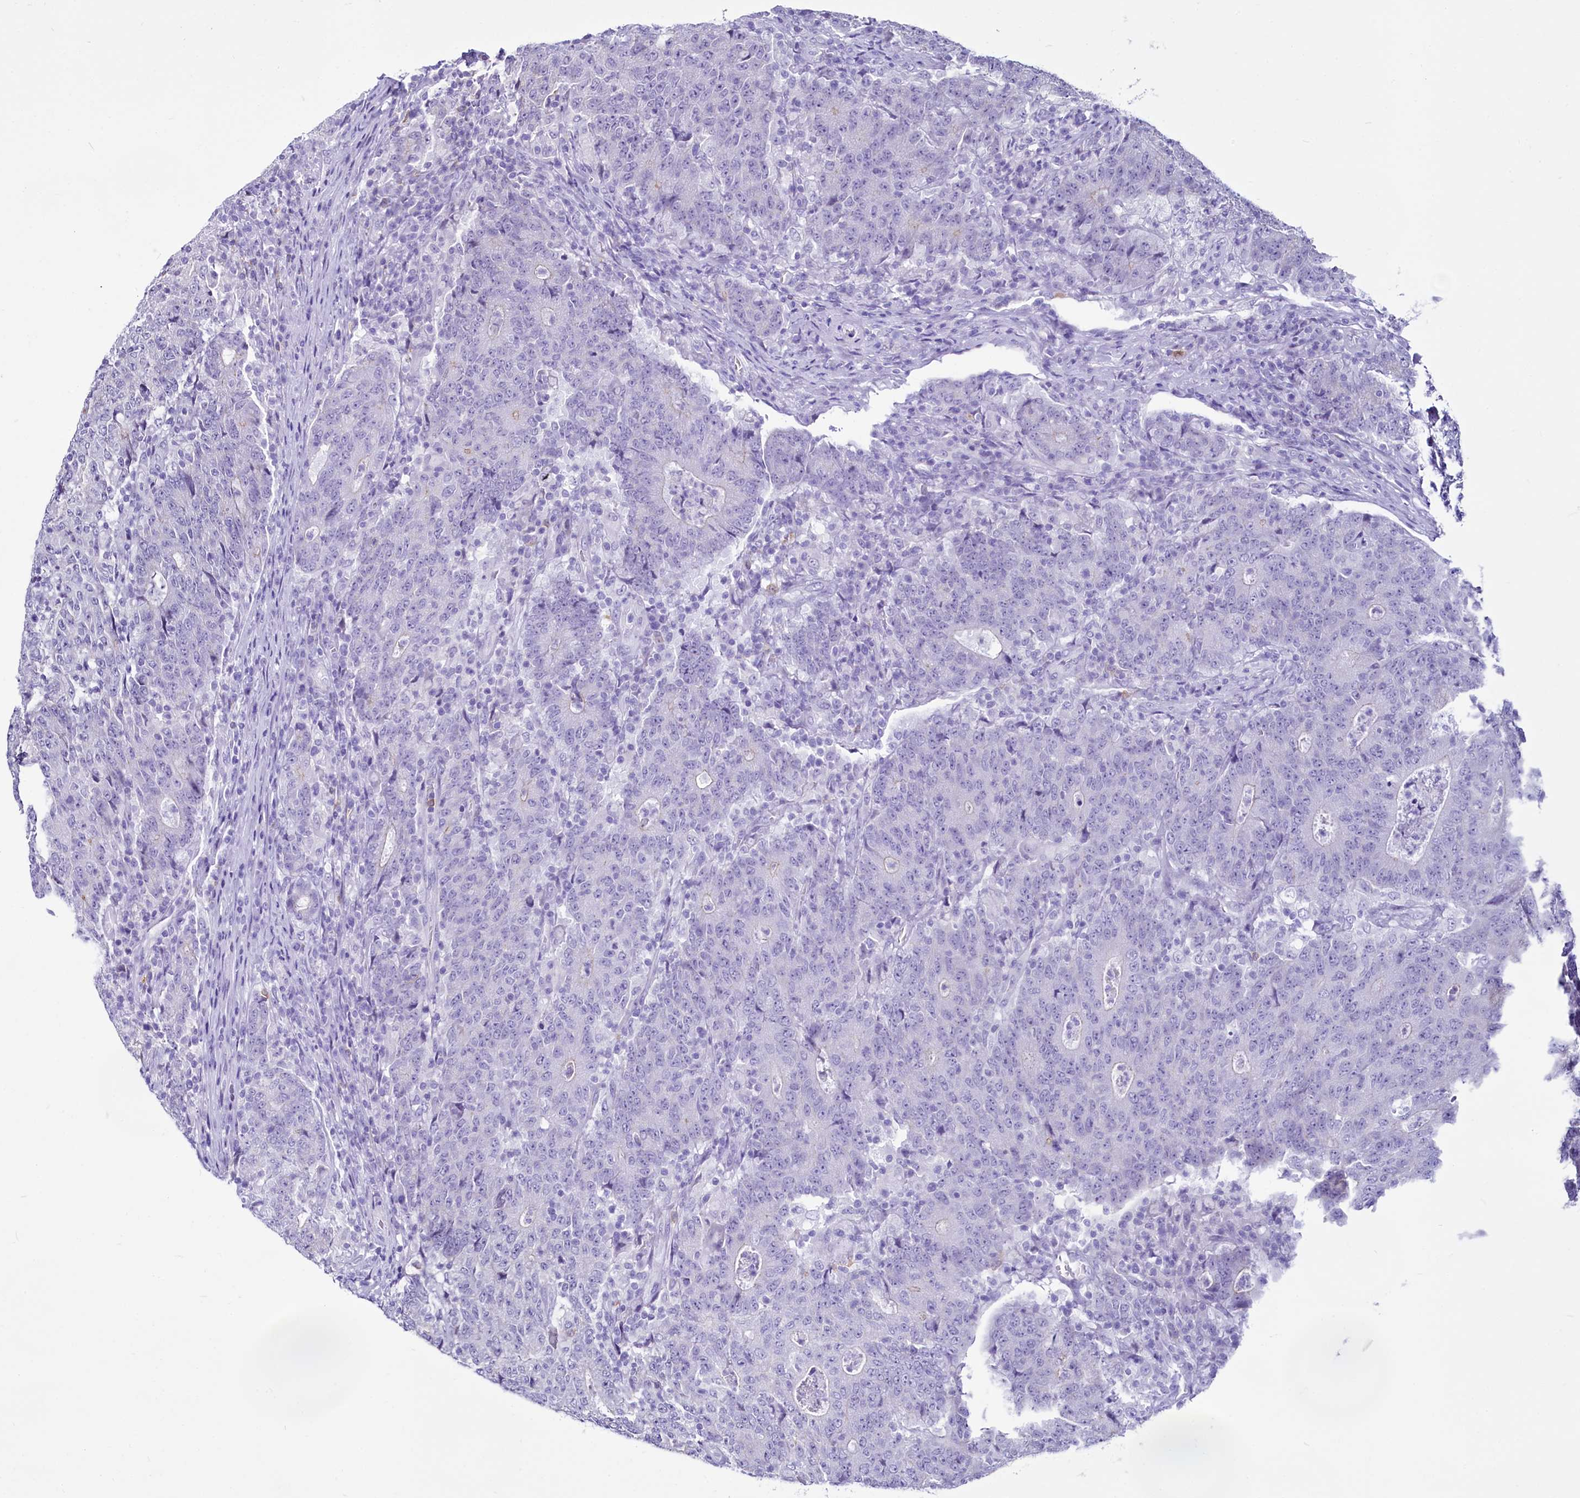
{"staining": {"intensity": "negative", "quantity": "none", "location": "none"}, "tissue": "colorectal cancer", "cell_type": "Tumor cells", "image_type": "cancer", "snomed": [{"axis": "morphology", "description": "Adenocarcinoma, NOS"}, {"axis": "topography", "description": "Colon"}], "caption": "Immunohistochemical staining of adenocarcinoma (colorectal) reveals no significant expression in tumor cells.", "gene": "BANK1", "patient": {"sex": "female", "age": 75}}